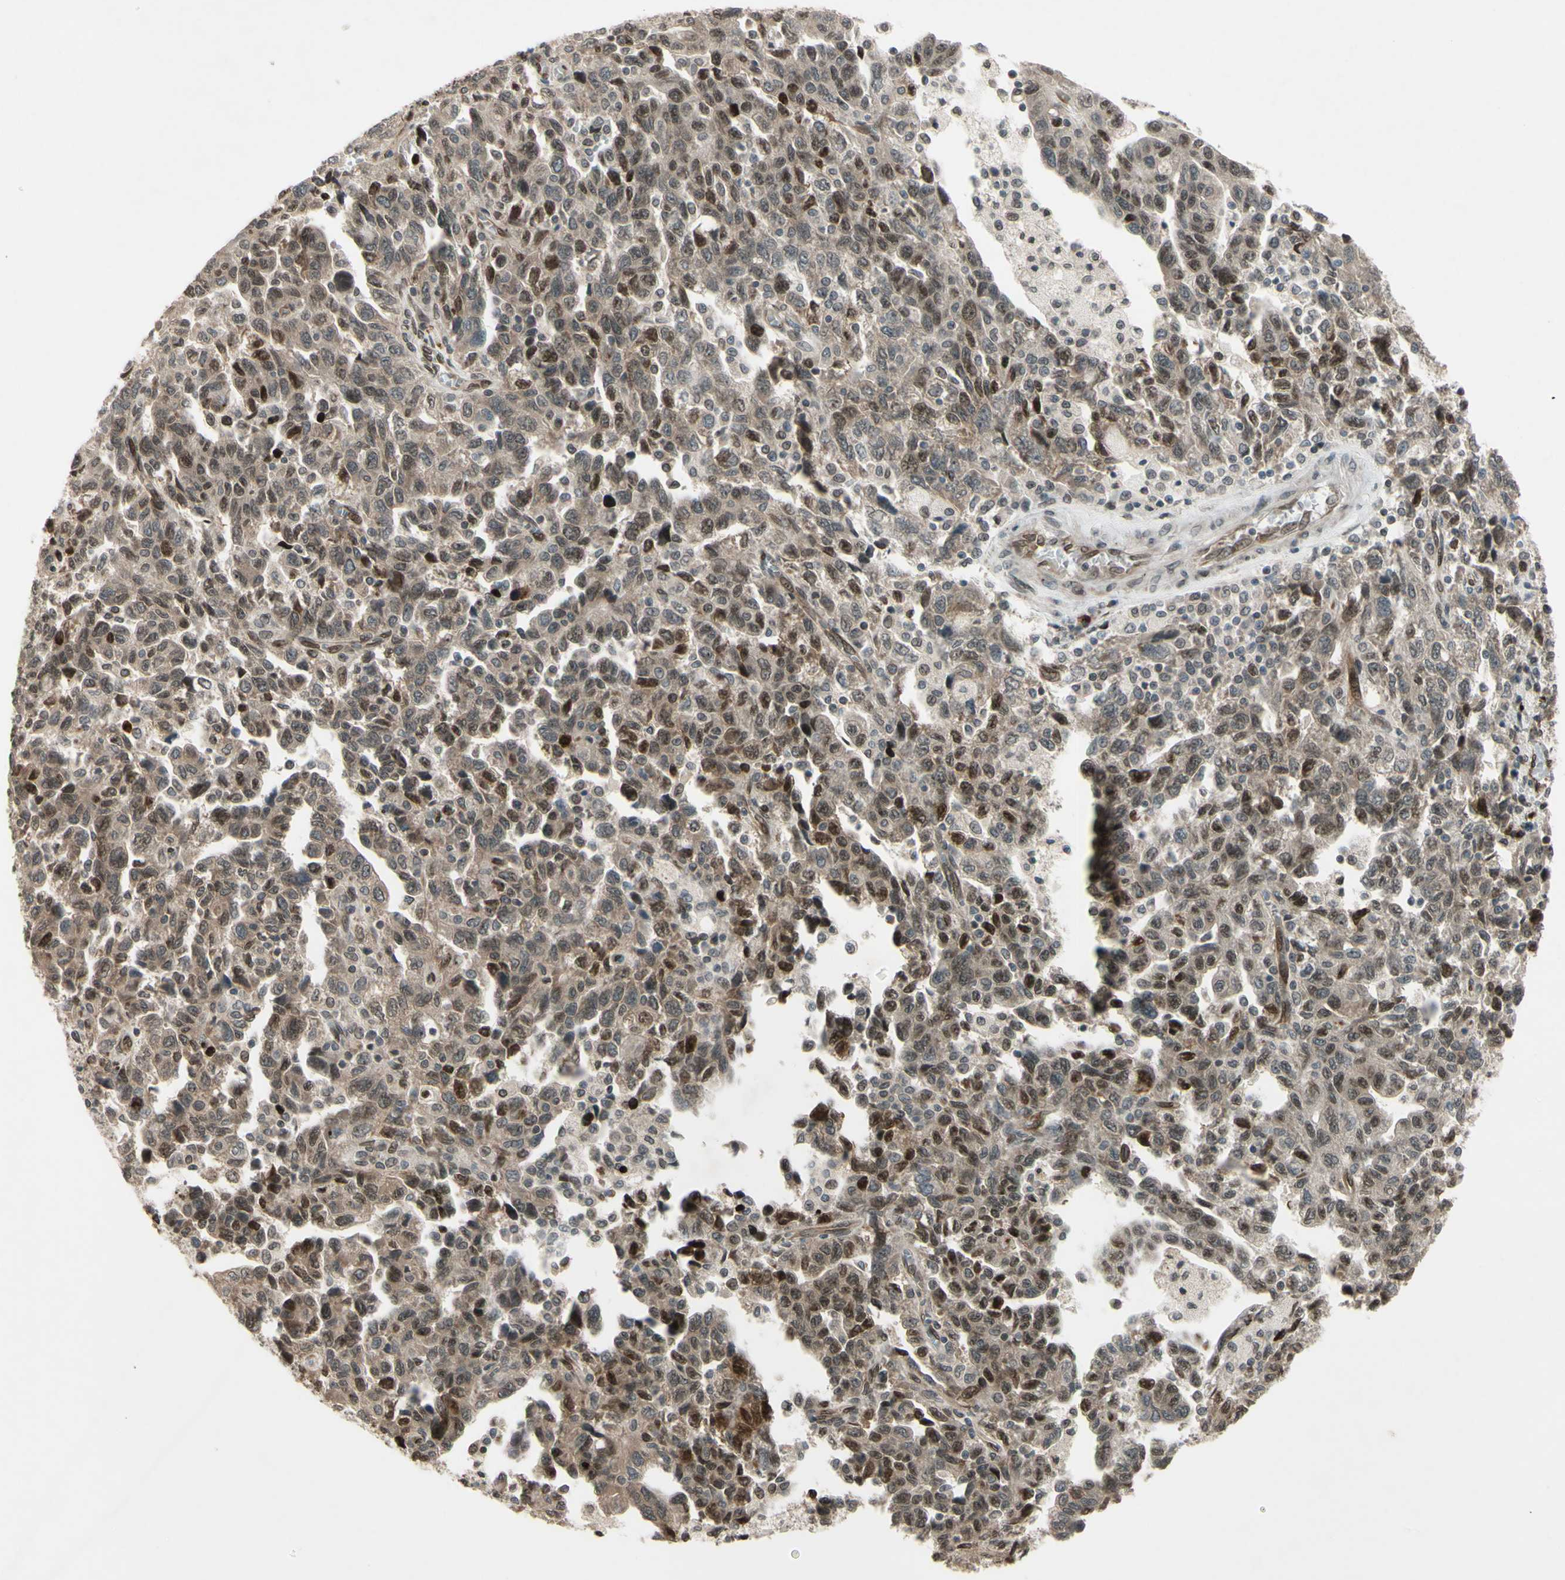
{"staining": {"intensity": "weak", "quantity": ">75%", "location": "cytoplasmic/membranous,nuclear"}, "tissue": "ovarian cancer", "cell_type": "Tumor cells", "image_type": "cancer", "snomed": [{"axis": "morphology", "description": "Carcinoma, NOS"}, {"axis": "morphology", "description": "Cystadenocarcinoma, serous, NOS"}, {"axis": "topography", "description": "Ovary"}], "caption": "Immunohistochemical staining of human ovarian cancer displays low levels of weak cytoplasmic/membranous and nuclear protein staining in approximately >75% of tumor cells.", "gene": "MLF2", "patient": {"sex": "female", "age": 69}}